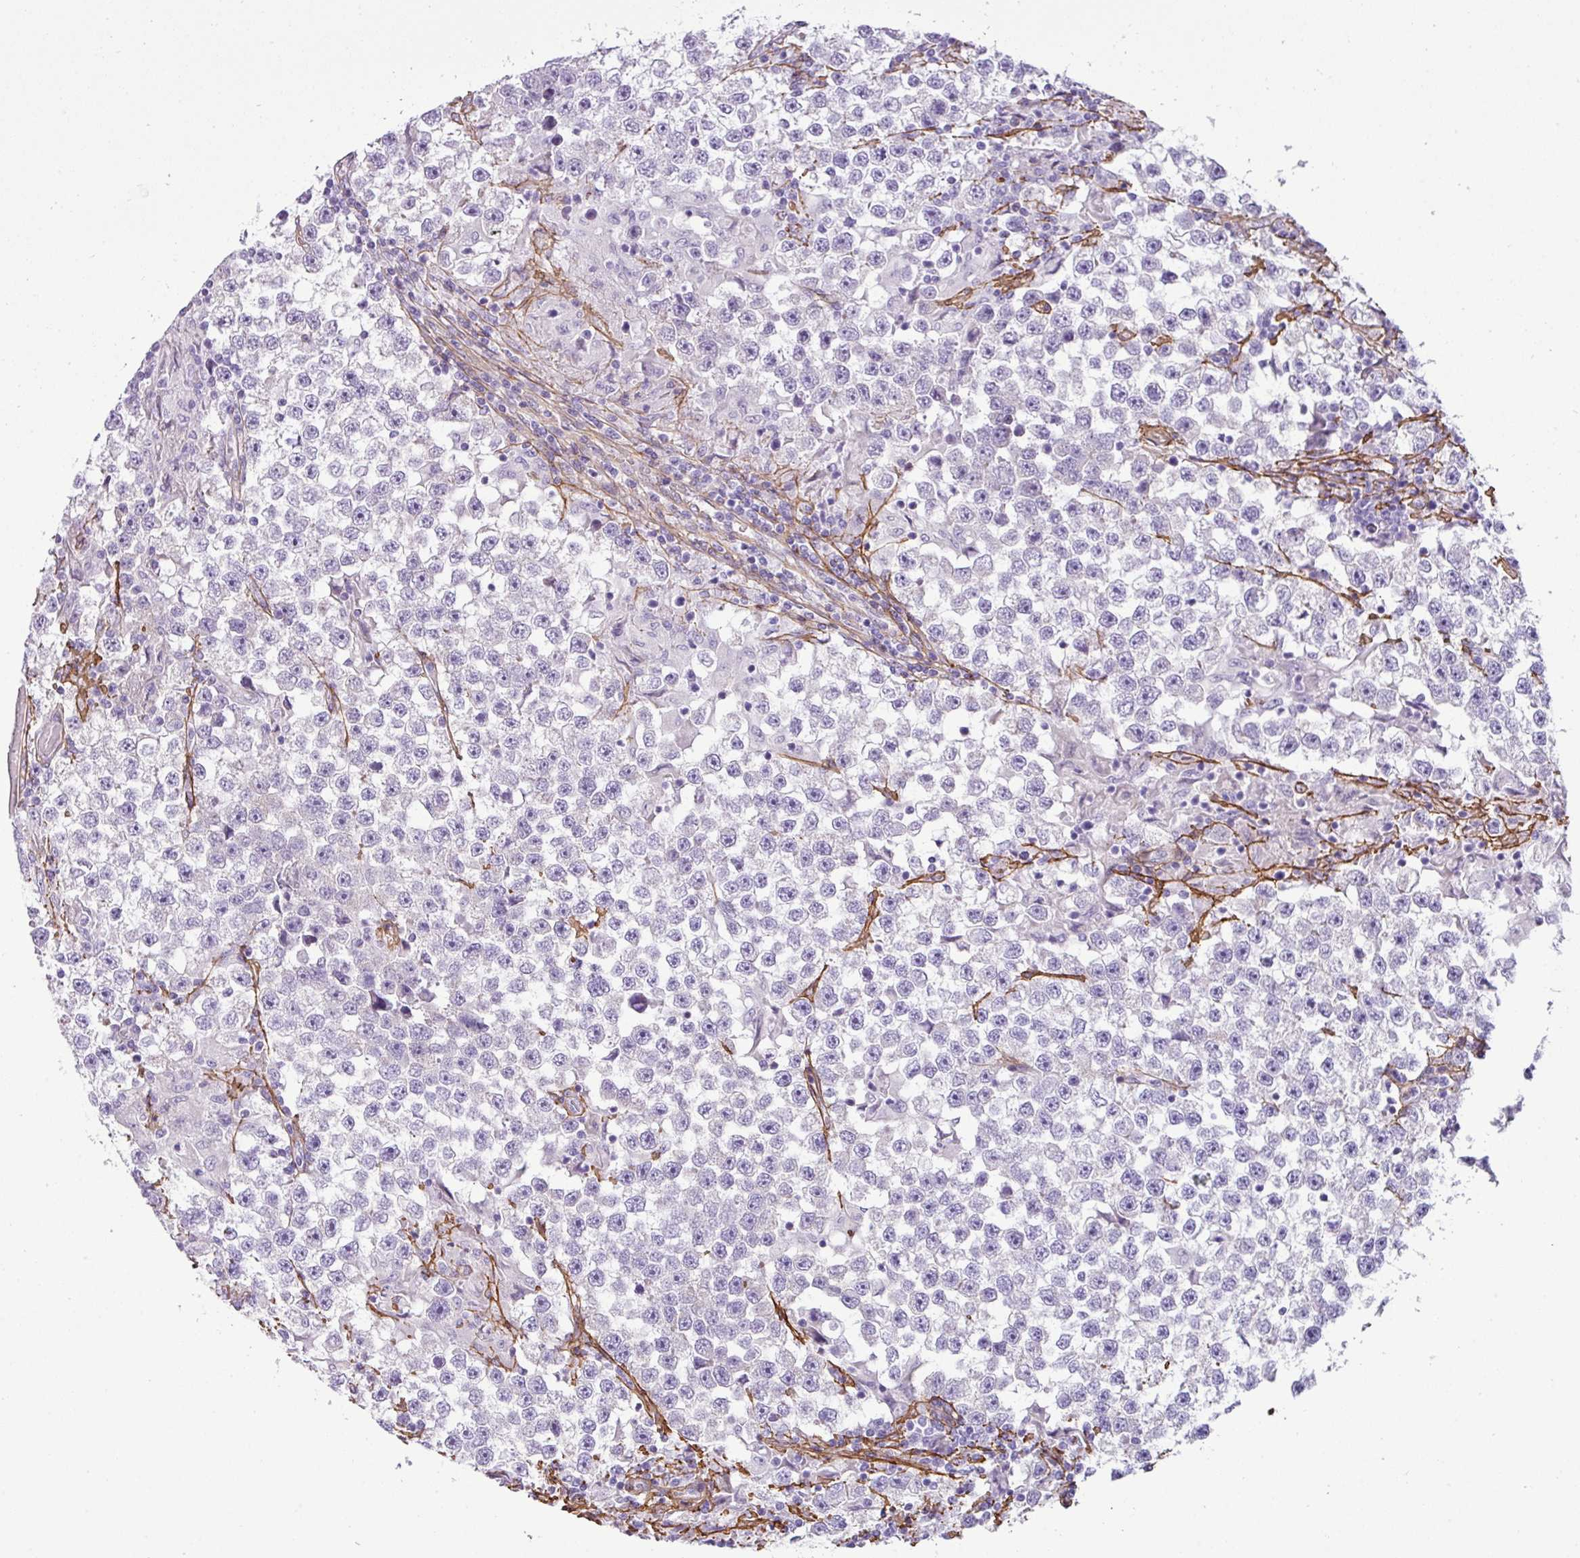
{"staining": {"intensity": "negative", "quantity": "none", "location": "none"}, "tissue": "testis cancer", "cell_type": "Tumor cells", "image_type": "cancer", "snomed": [{"axis": "morphology", "description": "Seminoma, NOS"}, {"axis": "topography", "description": "Testis"}], "caption": "The IHC histopathology image has no significant expression in tumor cells of testis cancer tissue.", "gene": "PARD6G", "patient": {"sex": "male", "age": 46}}